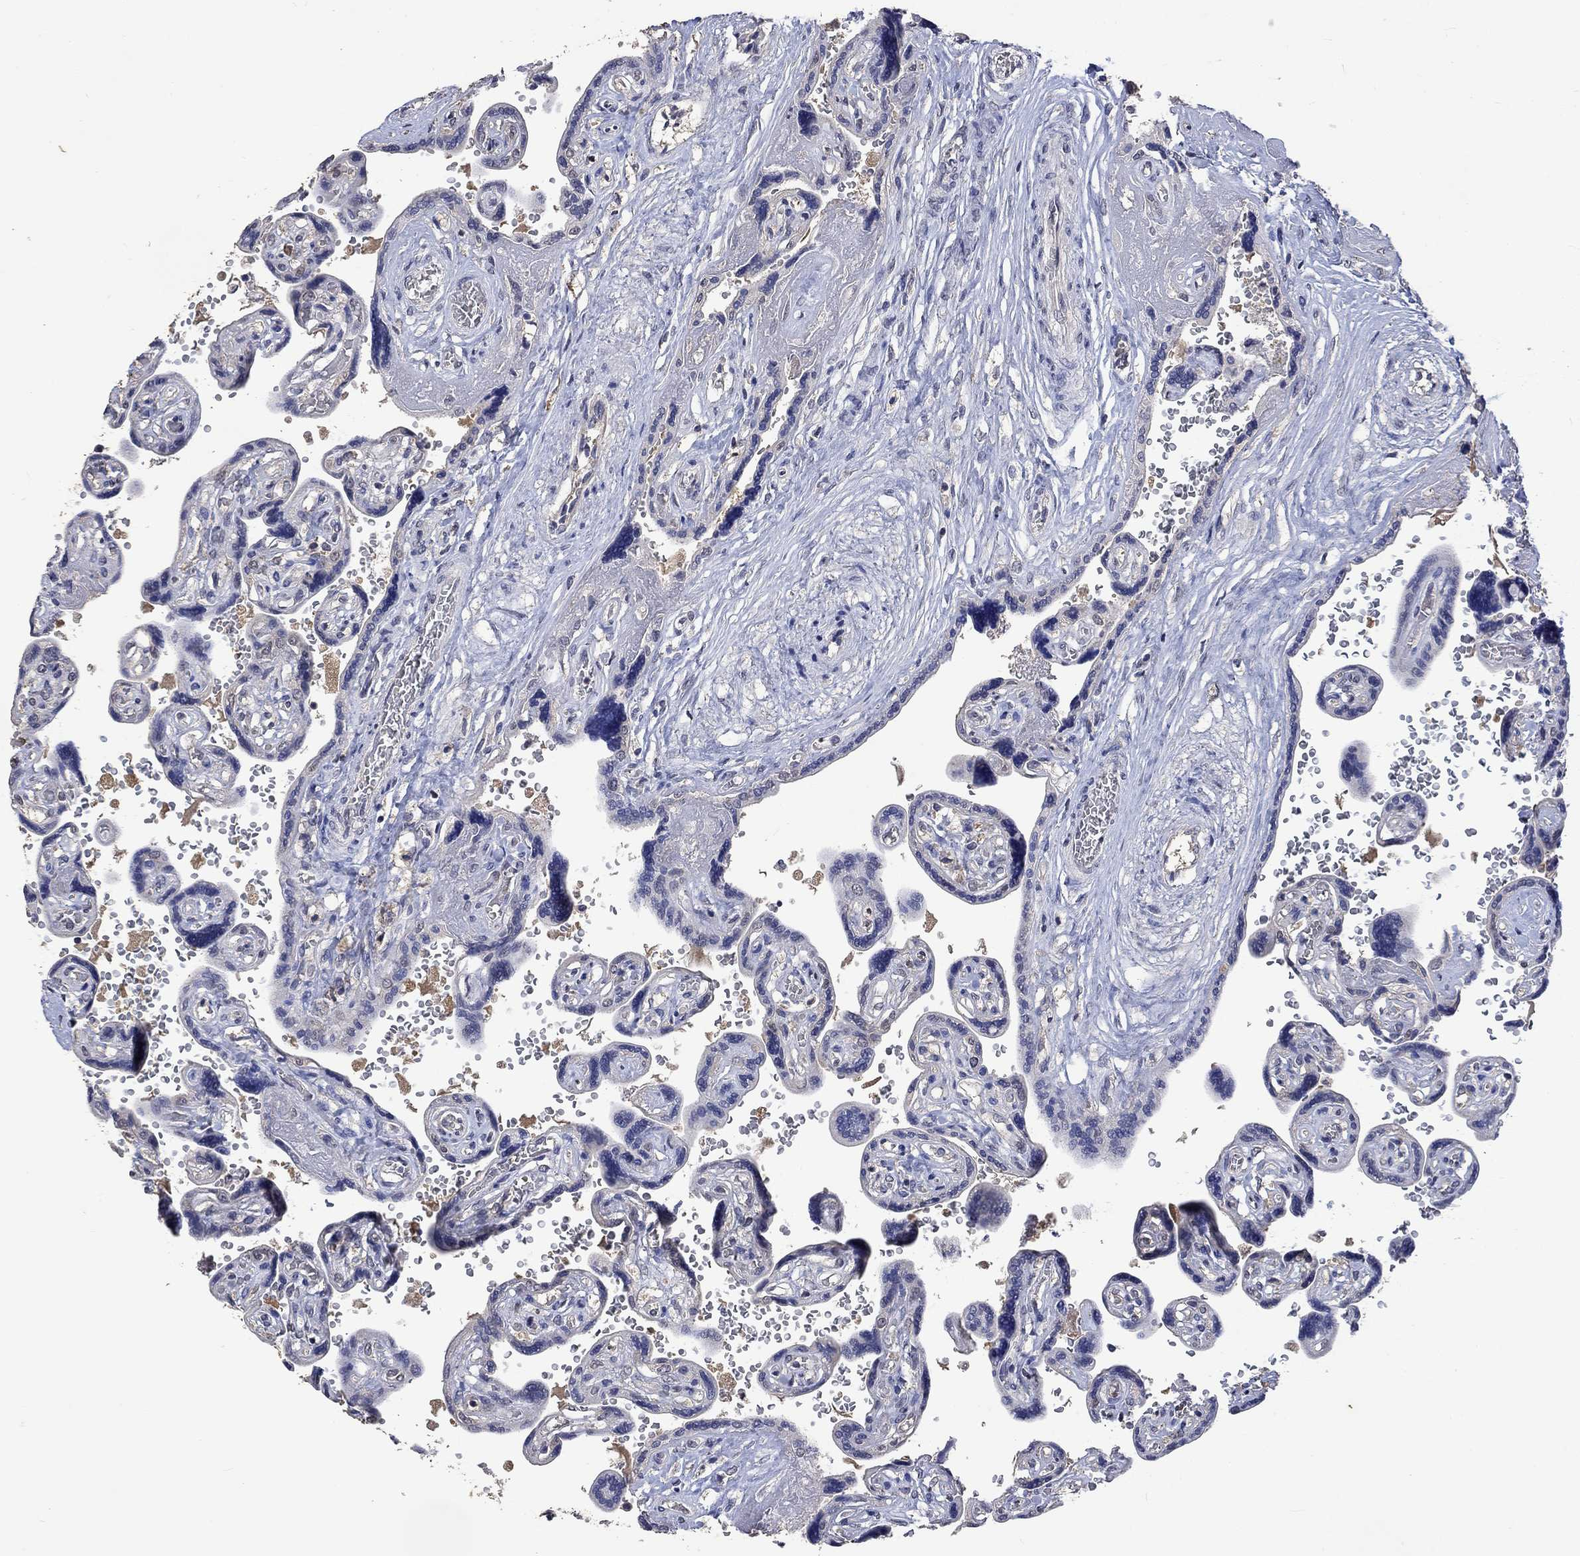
{"staining": {"intensity": "negative", "quantity": "none", "location": "none"}, "tissue": "placenta", "cell_type": "Decidual cells", "image_type": "normal", "snomed": [{"axis": "morphology", "description": "Normal tissue, NOS"}, {"axis": "topography", "description": "Placenta"}], "caption": "Immunohistochemical staining of benign human placenta displays no significant positivity in decidual cells.", "gene": "PTPN20", "patient": {"sex": "female", "age": 32}}